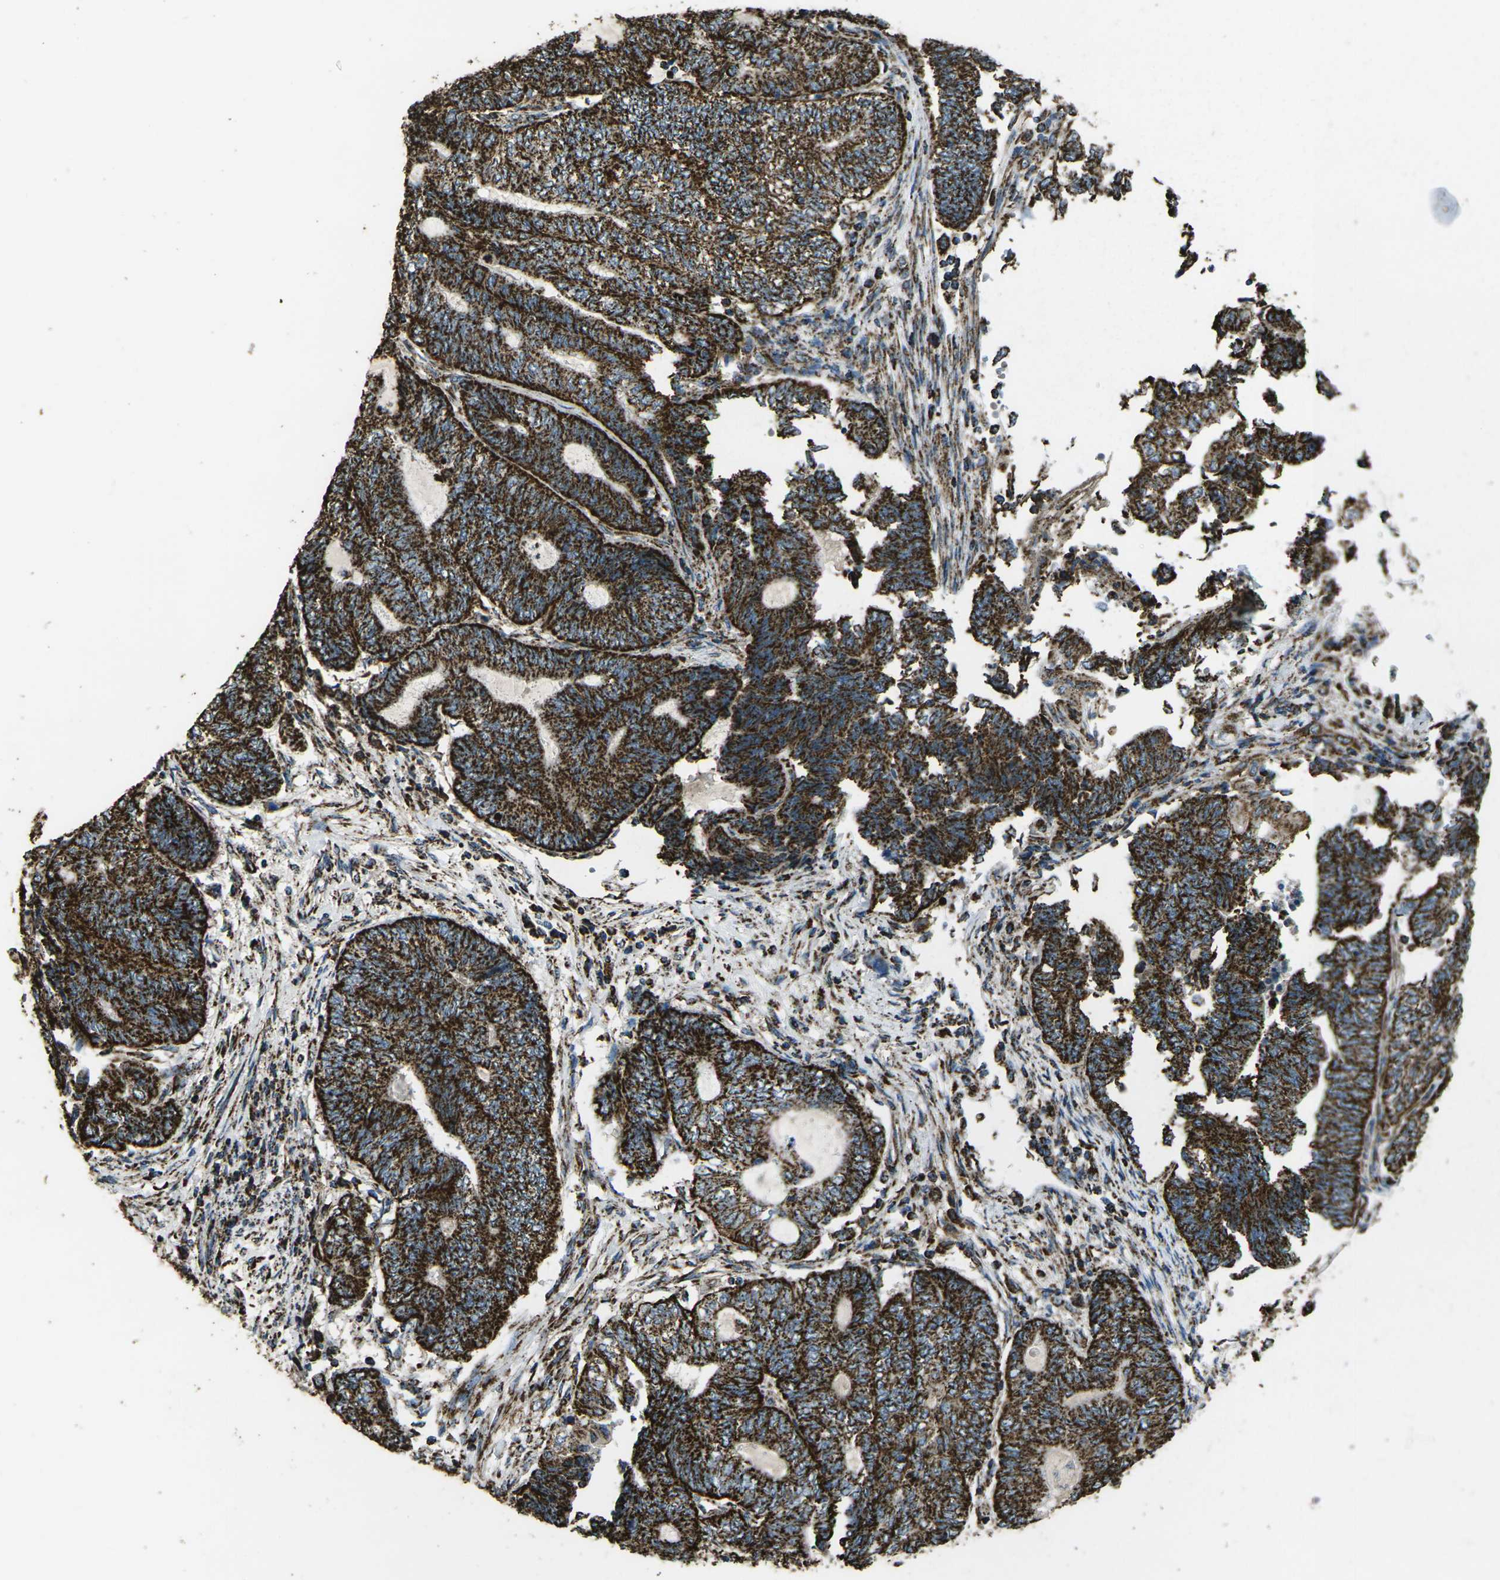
{"staining": {"intensity": "strong", "quantity": ">75%", "location": "cytoplasmic/membranous"}, "tissue": "endometrial cancer", "cell_type": "Tumor cells", "image_type": "cancer", "snomed": [{"axis": "morphology", "description": "Adenocarcinoma, NOS"}, {"axis": "topography", "description": "Uterus"}, {"axis": "topography", "description": "Endometrium"}], "caption": "Immunohistochemistry (IHC) of endometrial cancer (adenocarcinoma) shows high levels of strong cytoplasmic/membranous staining in approximately >75% of tumor cells.", "gene": "KLHL5", "patient": {"sex": "female", "age": 70}}